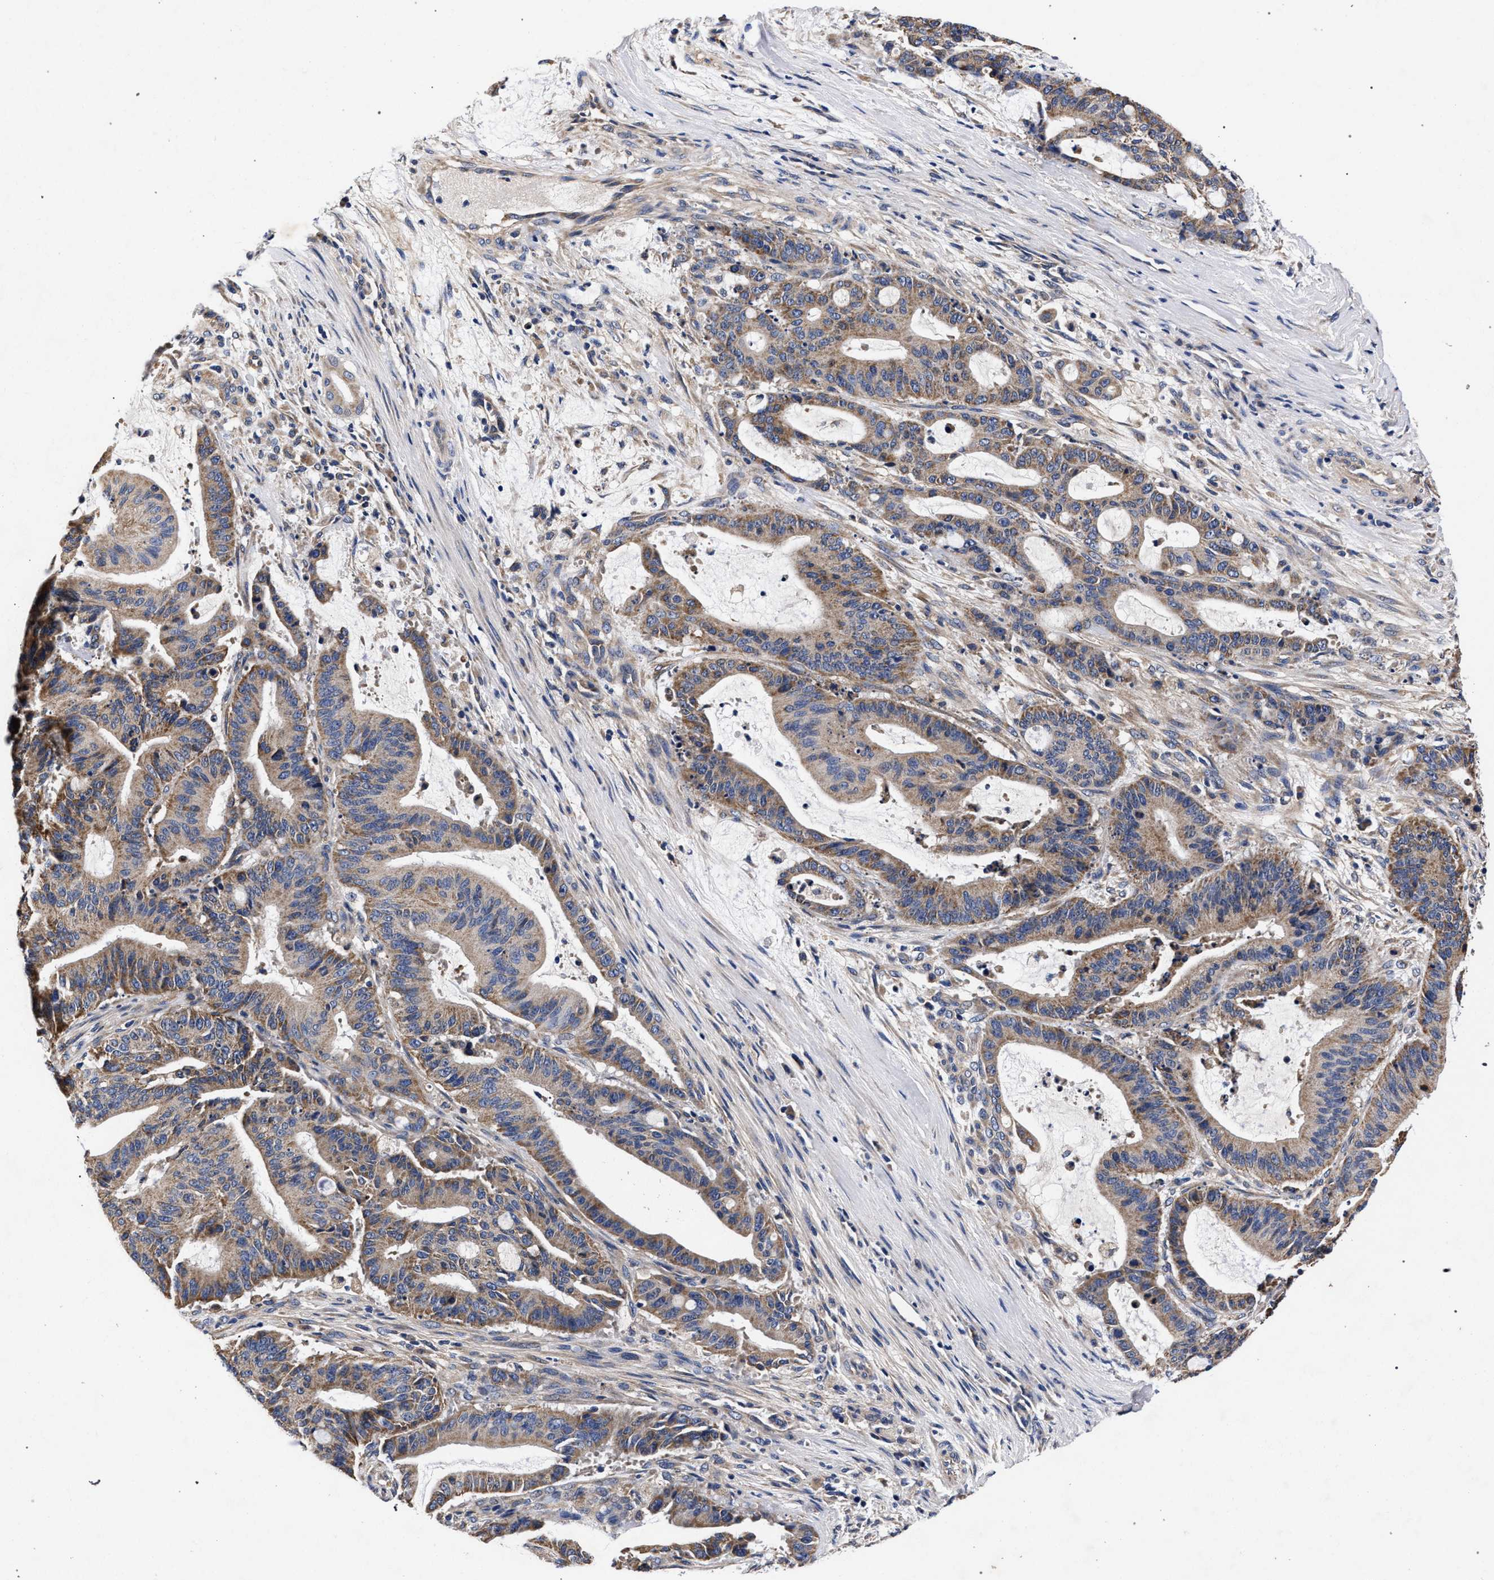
{"staining": {"intensity": "moderate", "quantity": ">75%", "location": "cytoplasmic/membranous"}, "tissue": "liver cancer", "cell_type": "Tumor cells", "image_type": "cancer", "snomed": [{"axis": "morphology", "description": "Normal tissue, NOS"}, {"axis": "morphology", "description": "Cholangiocarcinoma"}, {"axis": "topography", "description": "Liver"}, {"axis": "topography", "description": "Peripheral nerve tissue"}], "caption": "Immunohistochemistry (DAB) staining of cholangiocarcinoma (liver) reveals moderate cytoplasmic/membranous protein positivity in approximately >75% of tumor cells.", "gene": "CFAP95", "patient": {"sex": "female", "age": 73}}